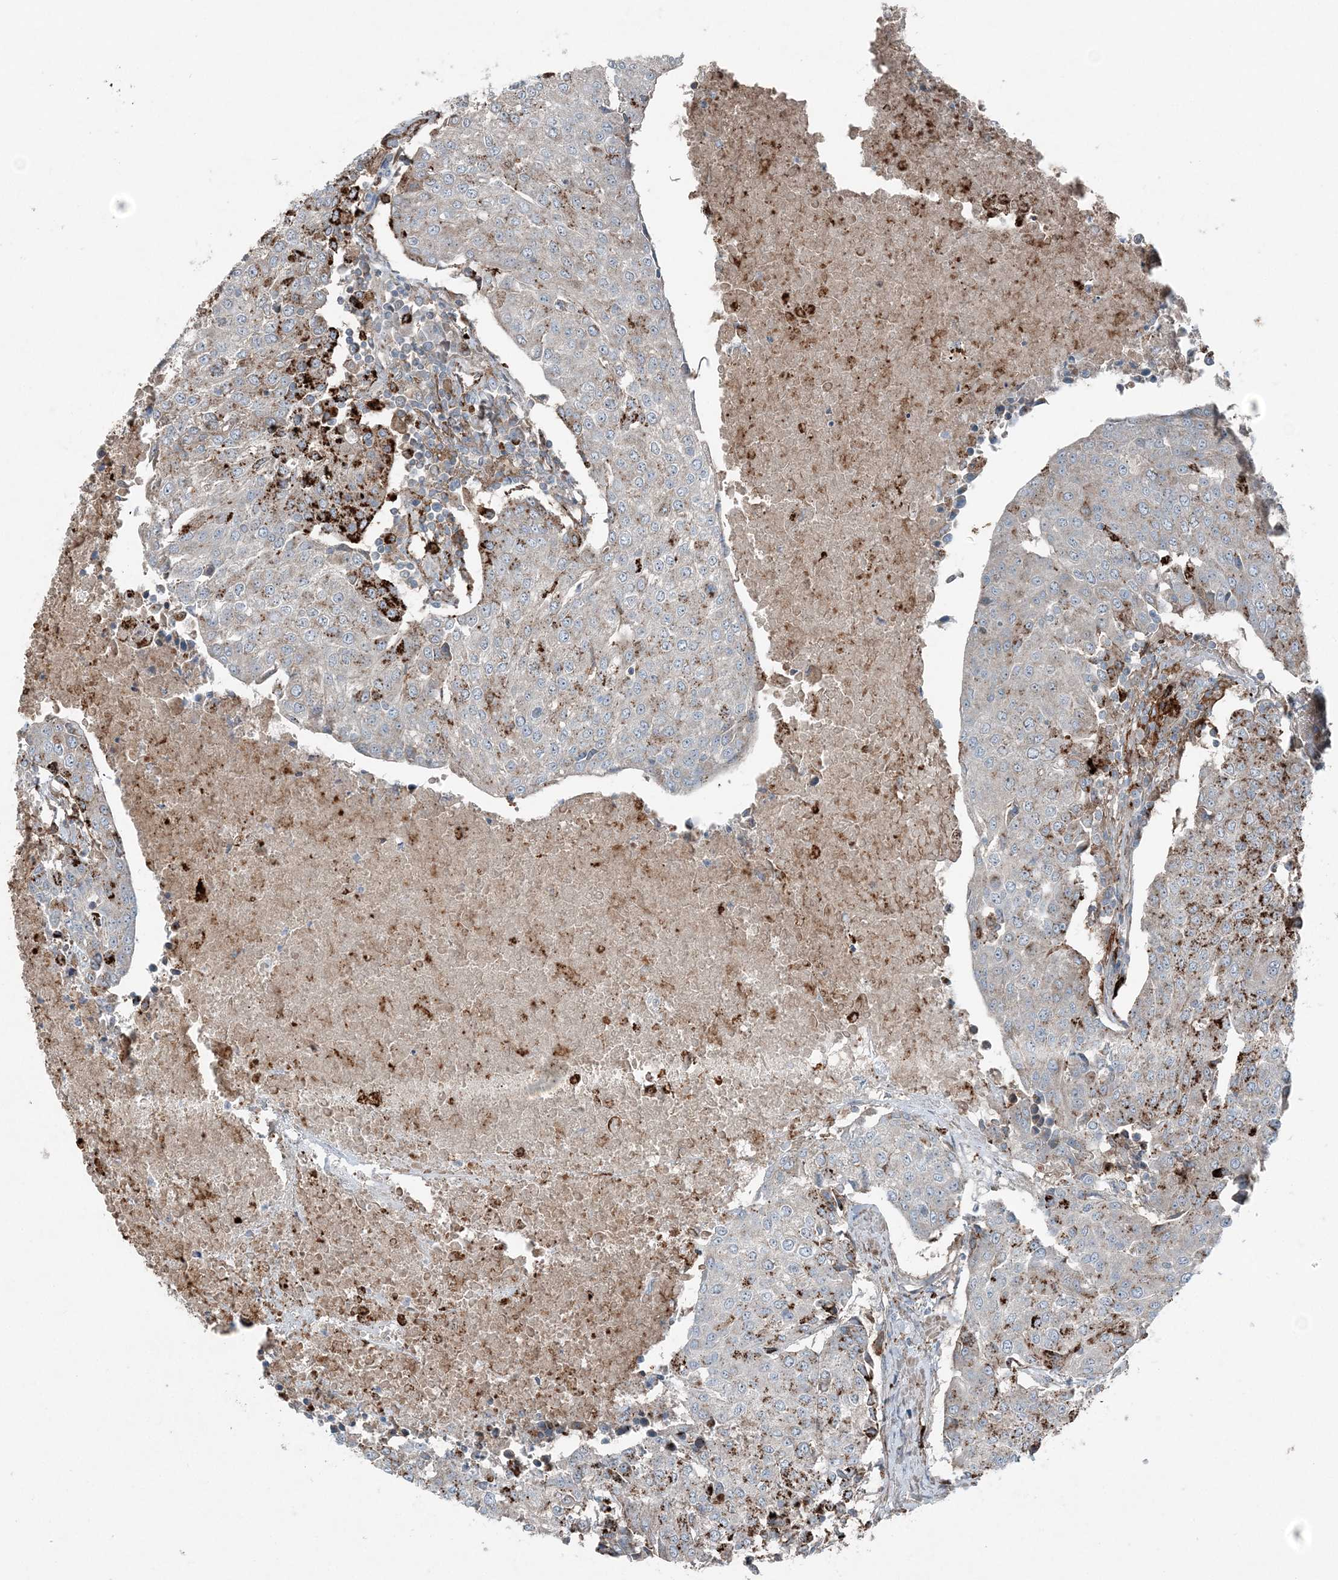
{"staining": {"intensity": "weak", "quantity": "<25%", "location": "cytoplasmic/membranous"}, "tissue": "urothelial cancer", "cell_type": "Tumor cells", "image_type": "cancer", "snomed": [{"axis": "morphology", "description": "Urothelial carcinoma, High grade"}, {"axis": "topography", "description": "Urinary bladder"}], "caption": "Immunohistochemistry (IHC) photomicrograph of neoplastic tissue: urothelial cancer stained with DAB exhibits no significant protein staining in tumor cells.", "gene": "KY", "patient": {"sex": "female", "age": 85}}